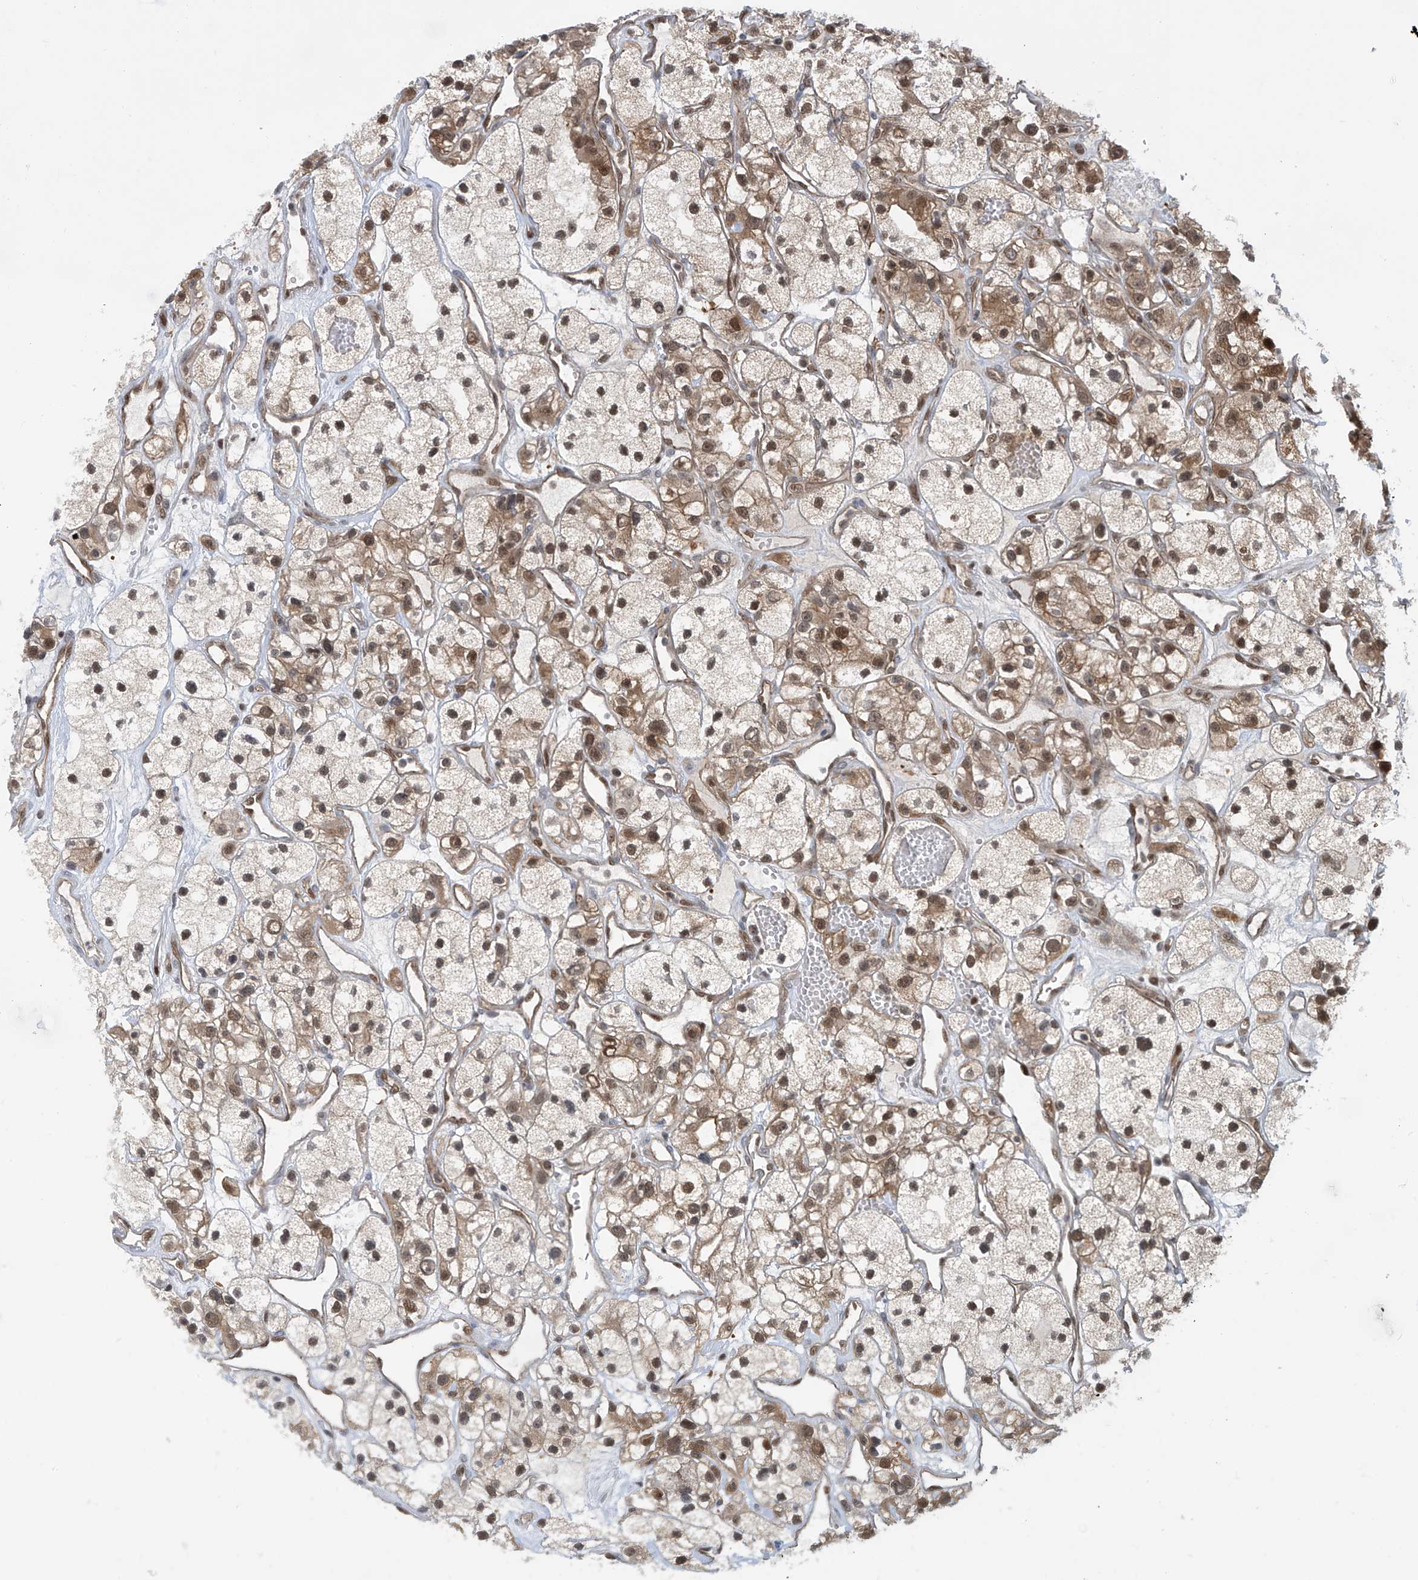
{"staining": {"intensity": "moderate", "quantity": ">75%", "location": "cytoplasmic/membranous,nuclear"}, "tissue": "renal cancer", "cell_type": "Tumor cells", "image_type": "cancer", "snomed": [{"axis": "morphology", "description": "Adenocarcinoma, NOS"}, {"axis": "topography", "description": "Kidney"}], "caption": "The micrograph demonstrates staining of renal cancer, revealing moderate cytoplasmic/membranous and nuclear protein expression (brown color) within tumor cells. (DAB (3,3'-diaminobenzidine) IHC, brown staining for protein, blue staining for nuclei).", "gene": "LAGE3", "patient": {"sex": "female", "age": 57}}